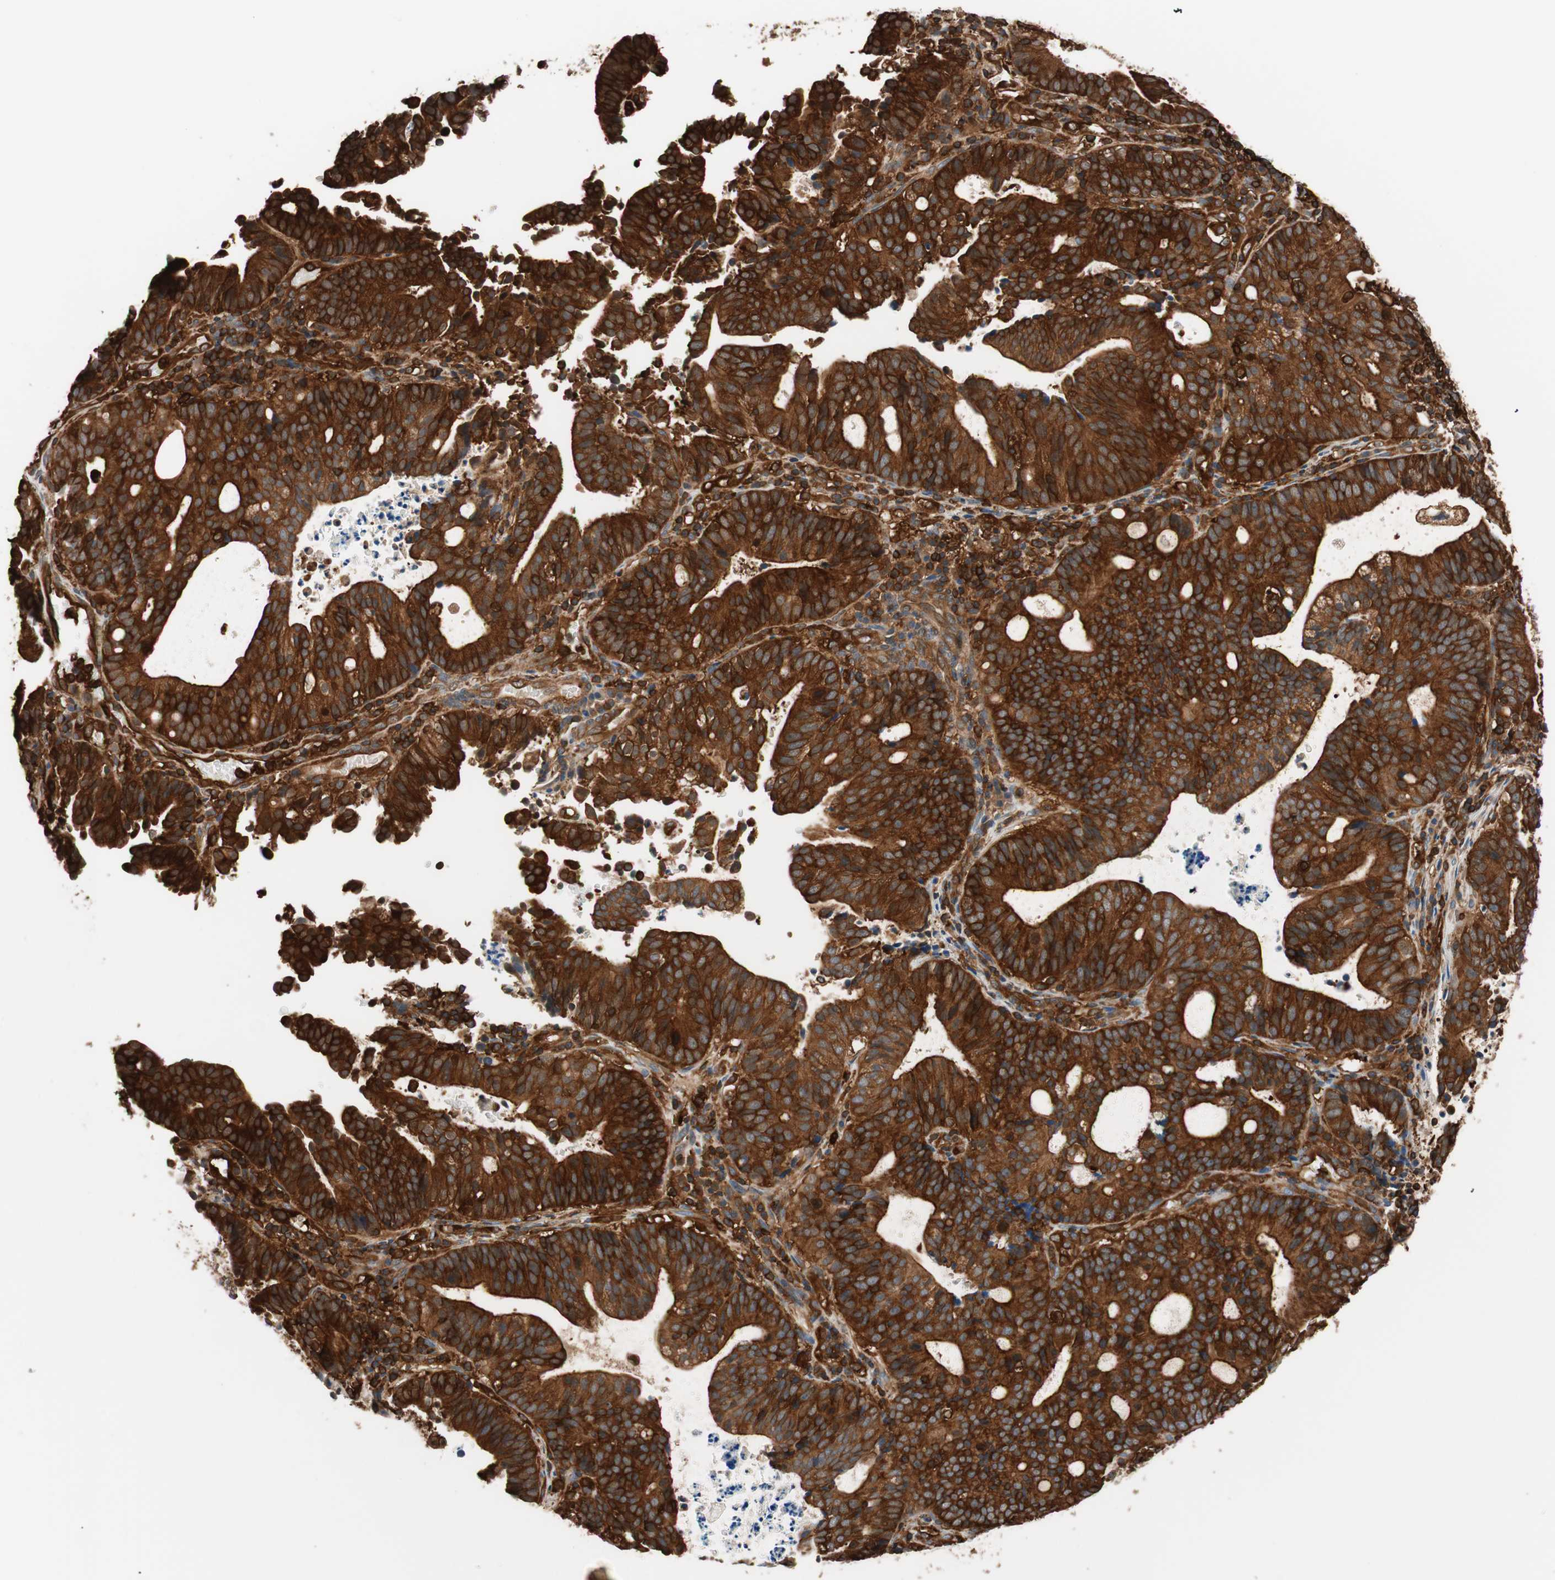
{"staining": {"intensity": "strong", "quantity": ">75%", "location": "cytoplasmic/membranous"}, "tissue": "endometrial cancer", "cell_type": "Tumor cells", "image_type": "cancer", "snomed": [{"axis": "morphology", "description": "Adenocarcinoma, NOS"}, {"axis": "topography", "description": "Uterus"}], "caption": "A photomicrograph of endometrial cancer (adenocarcinoma) stained for a protein exhibits strong cytoplasmic/membranous brown staining in tumor cells. (DAB (3,3'-diaminobenzidine) IHC, brown staining for protein, blue staining for nuclei).", "gene": "VASP", "patient": {"sex": "female", "age": 83}}